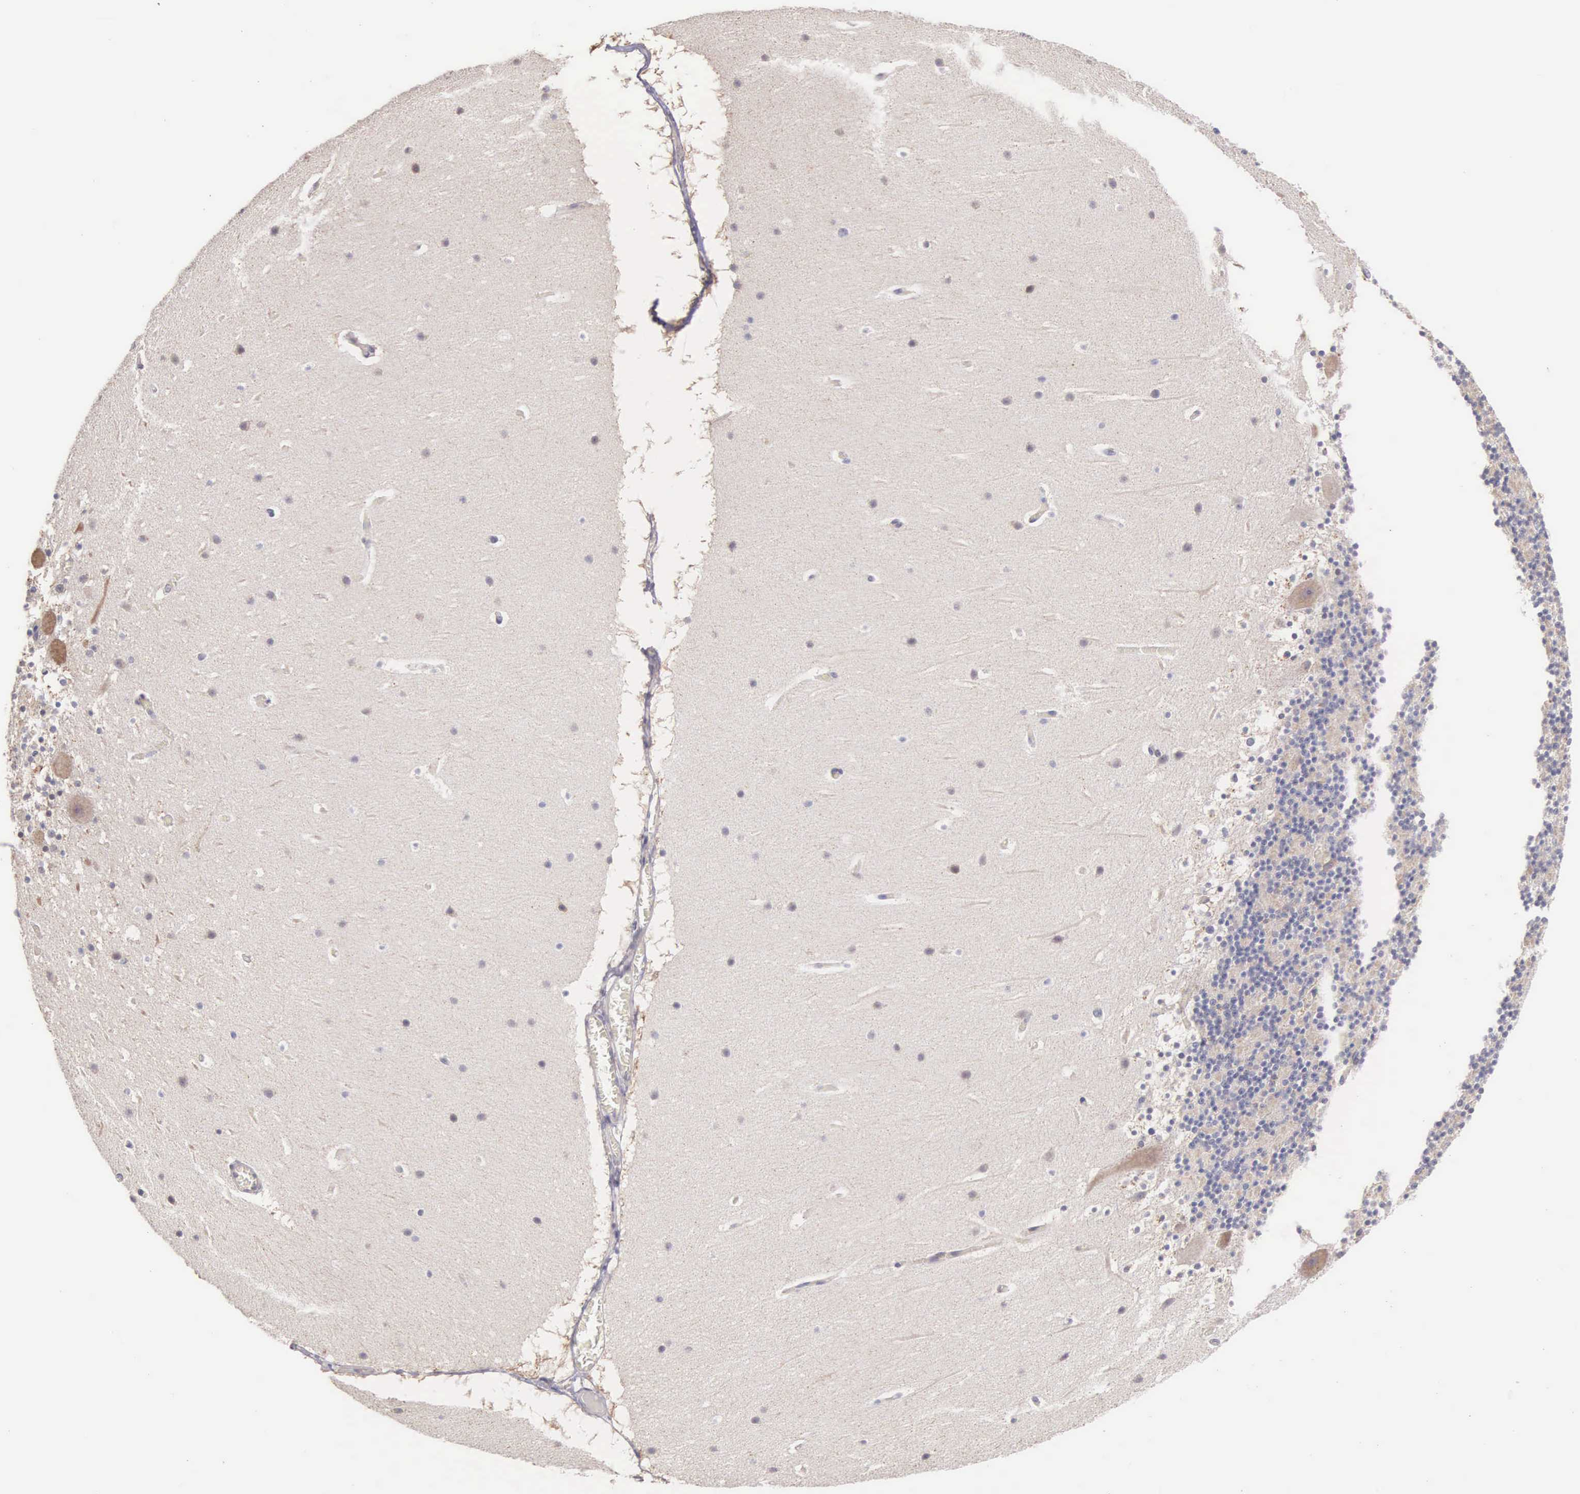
{"staining": {"intensity": "weak", "quantity": "25%-75%", "location": "cytoplasmic/membranous"}, "tissue": "cerebellum", "cell_type": "Cells in granular layer", "image_type": "normal", "snomed": [{"axis": "morphology", "description": "Normal tissue, NOS"}, {"axis": "topography", "description": "Cerebellum"}], "caption": "A low amount of weak cytoplasmic/membranous staining is identified in approximately 25%-75% of cells in granular layer in normal cerebellum.", "gene": "PIR", "patient": {"sex": "male", "age": 45}}